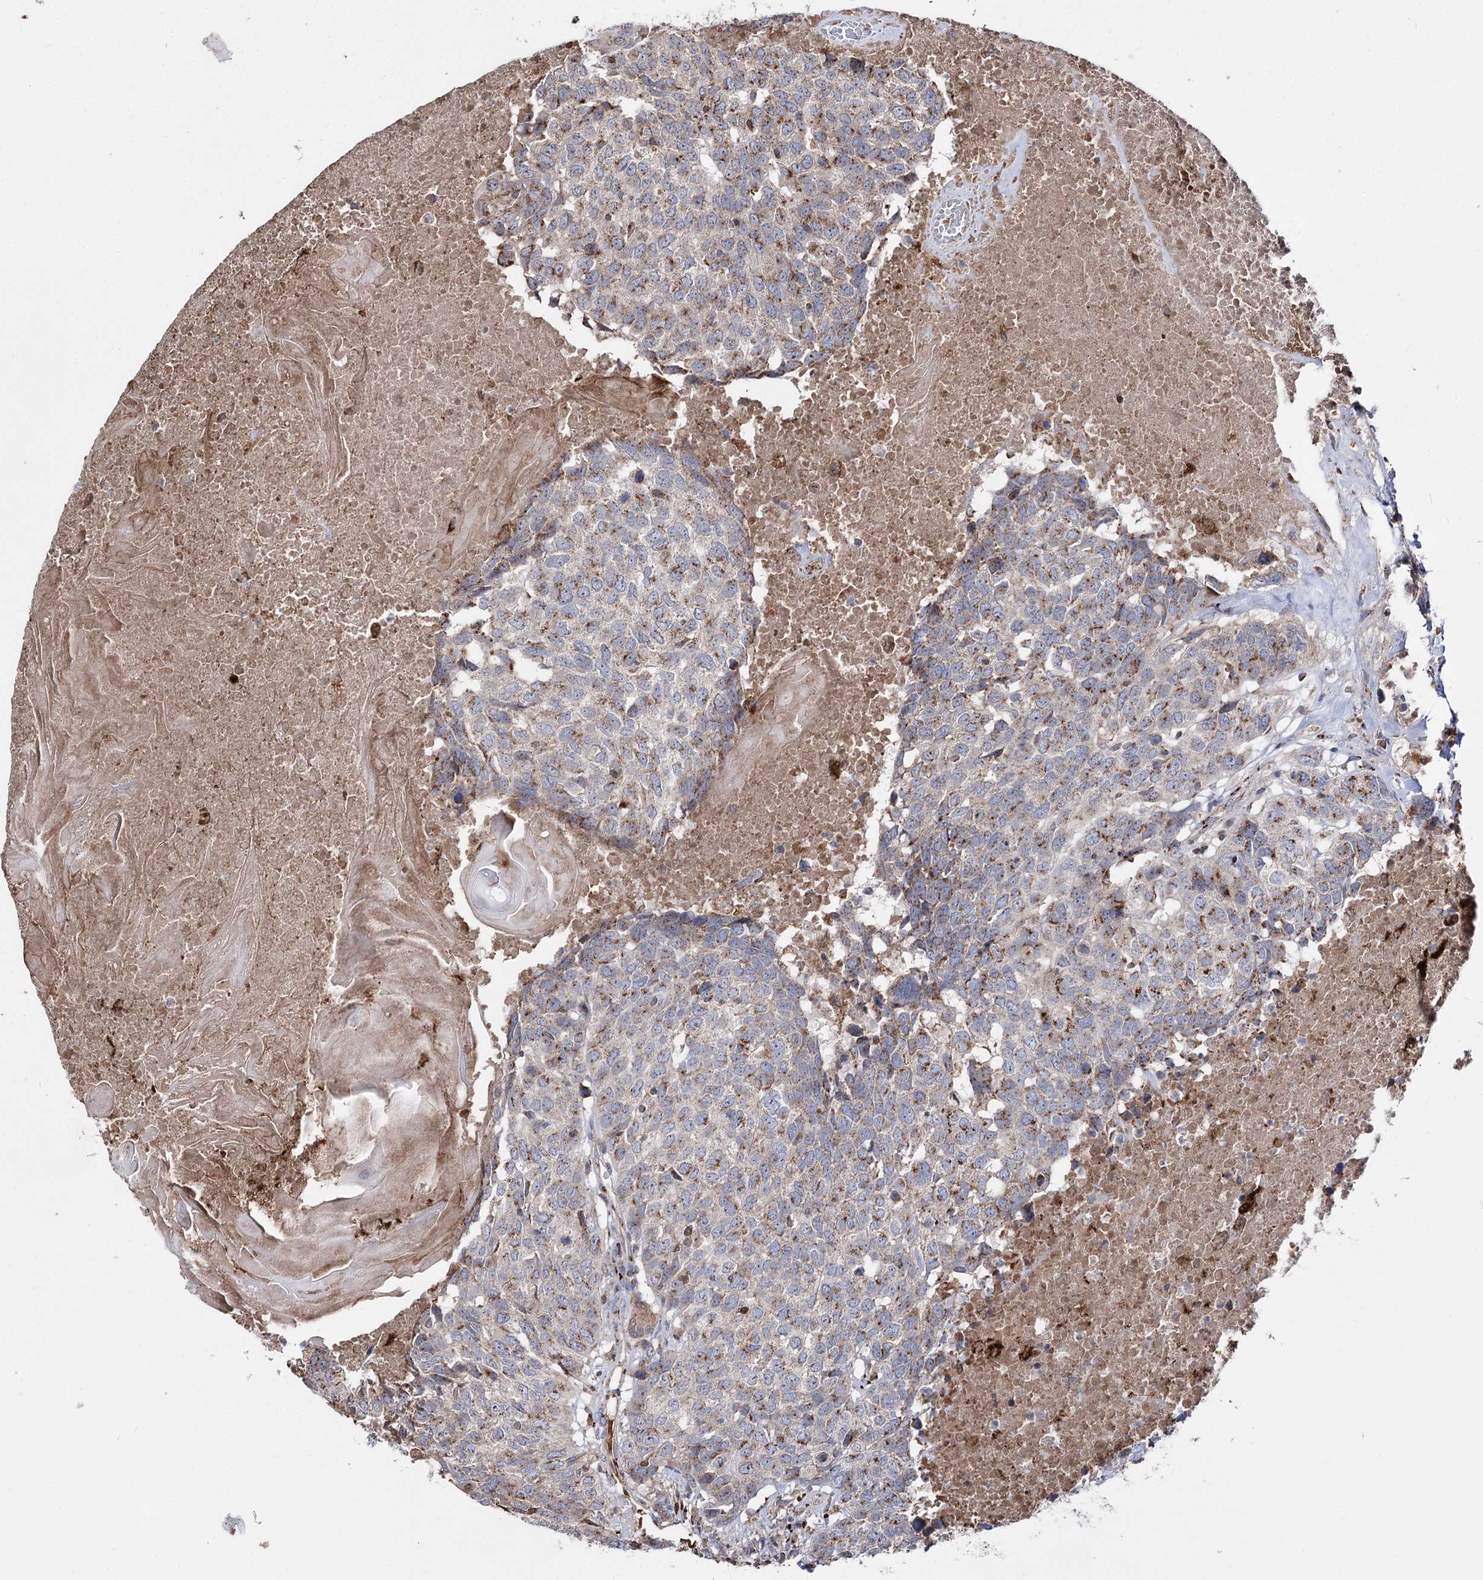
{"staining": {"intensity": "moderate", "quantity": "<25%", "location": "cytoplasmic/membranous"}, "tissue": "head and neck cancer", "cell_type": "Tumor cells", "image_type": "cancer", "snomed": [{"axis": "morphology", "description": "Squamous cell carcinoma, NOS"}, {"axis": "topography", "description": "Head-Neck"}], "caption": "Head and neck squamous cell carcinoma tissue reveals moderate cytoplasmic/membranous positivity in approximately <25% of tumor cells", "gene": "ARHGAP20", "patient": {"sex": "male", "age": 66}}